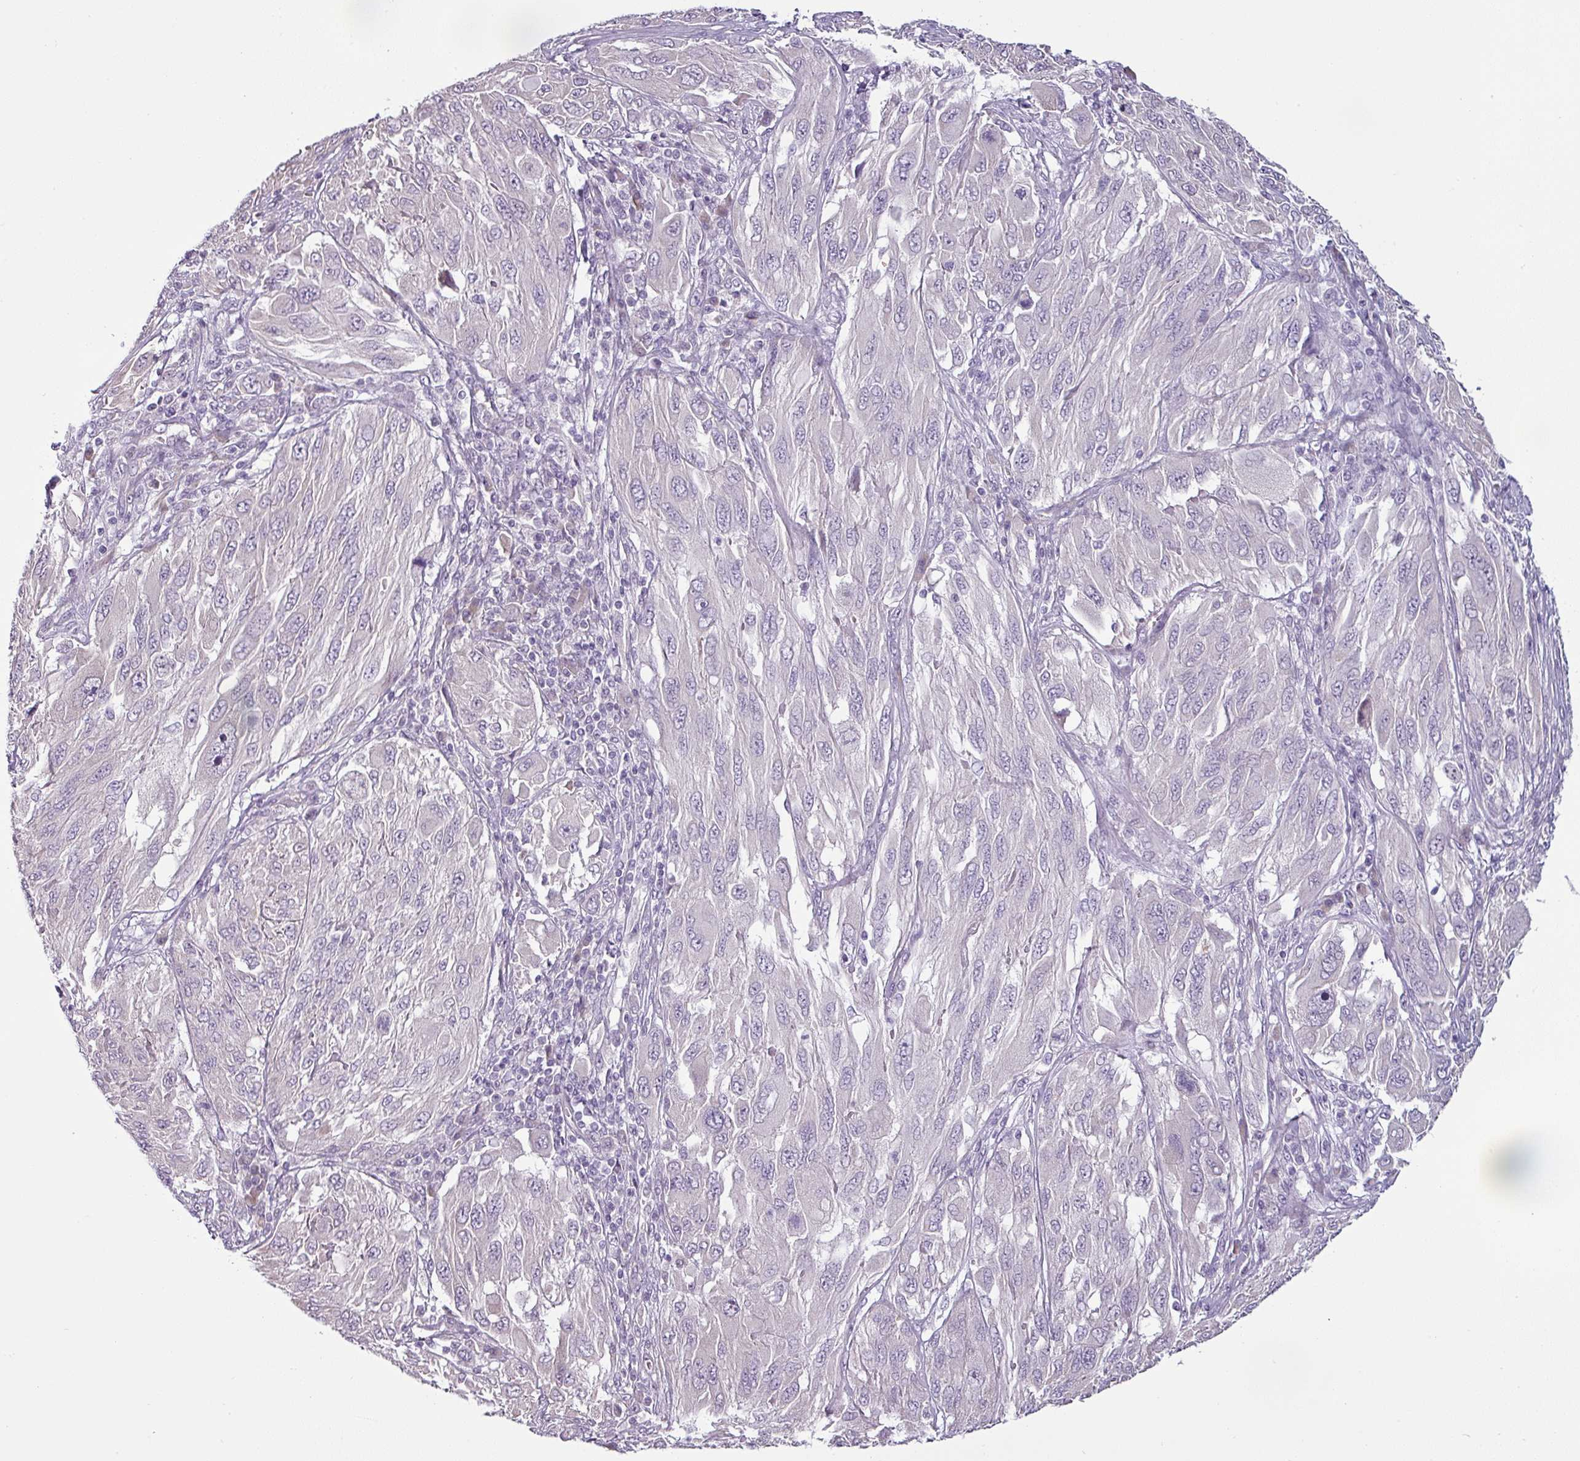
{"staining": {"intensity": "negative", "quantity": "none", "location": "none"}, "tissue": "melanoma", "cell_type": "Tumor cells", "image_type": "cancer", "snomed": [{"axis": "morphology", "description": "Malignant melanoma, NOS"}, {"axis": "topography", "description": "Skin"}], "caption": "Immunohistochemistry photomicrograph of human melanoma stained for a protein (brown), which exhibits no staining in tumor cells. (IHC, brightfield microscopy, high magnification).", "gene": "OR52D1", "patient": {"sex": "female", "age": 91}}